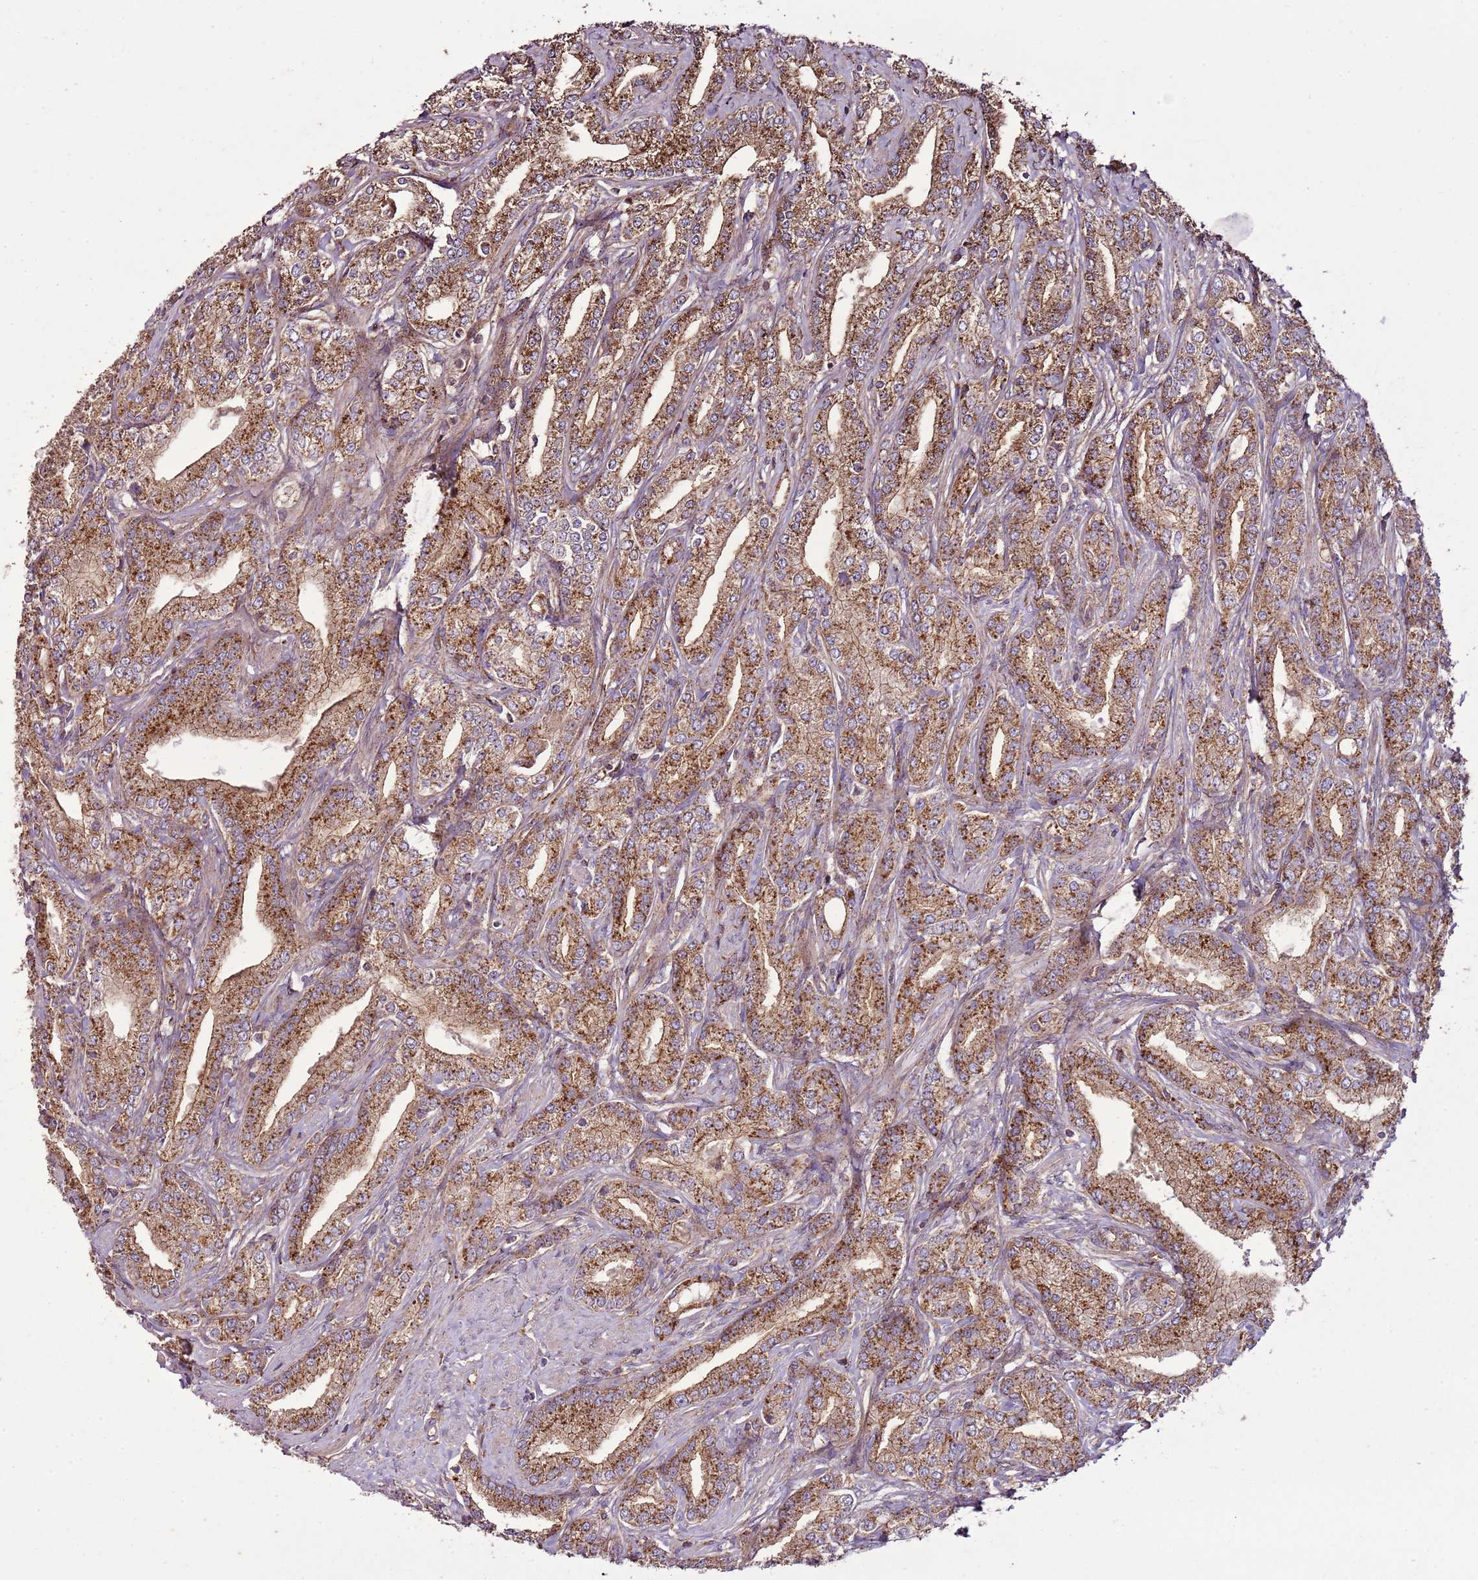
{"staining": {"intensity": "strong", "quantity": ">75%", "location": "cytoplasmic/membranous"}, "tissue": "prostate cancer", "cell_type": "Tumor cells", "image_type": "cancer", "snomed": [{"axis": "morphology", "description": "Adenocarcinoma, High grade"}, {"axis": "topography", "description": "Prostate"}], "caption": "Immunohistochemical staining of human prostate cancer (high-grade adenocarcinoma) shows high levels of strong cytoplasmic/membranous protein staining in approximately >75% of tumor cells. (brown staining indicates protein expression, while blue staining denotes nuclei).", "gene": "ANKRD24", "patient": {"sex": "male", "age": 66}}